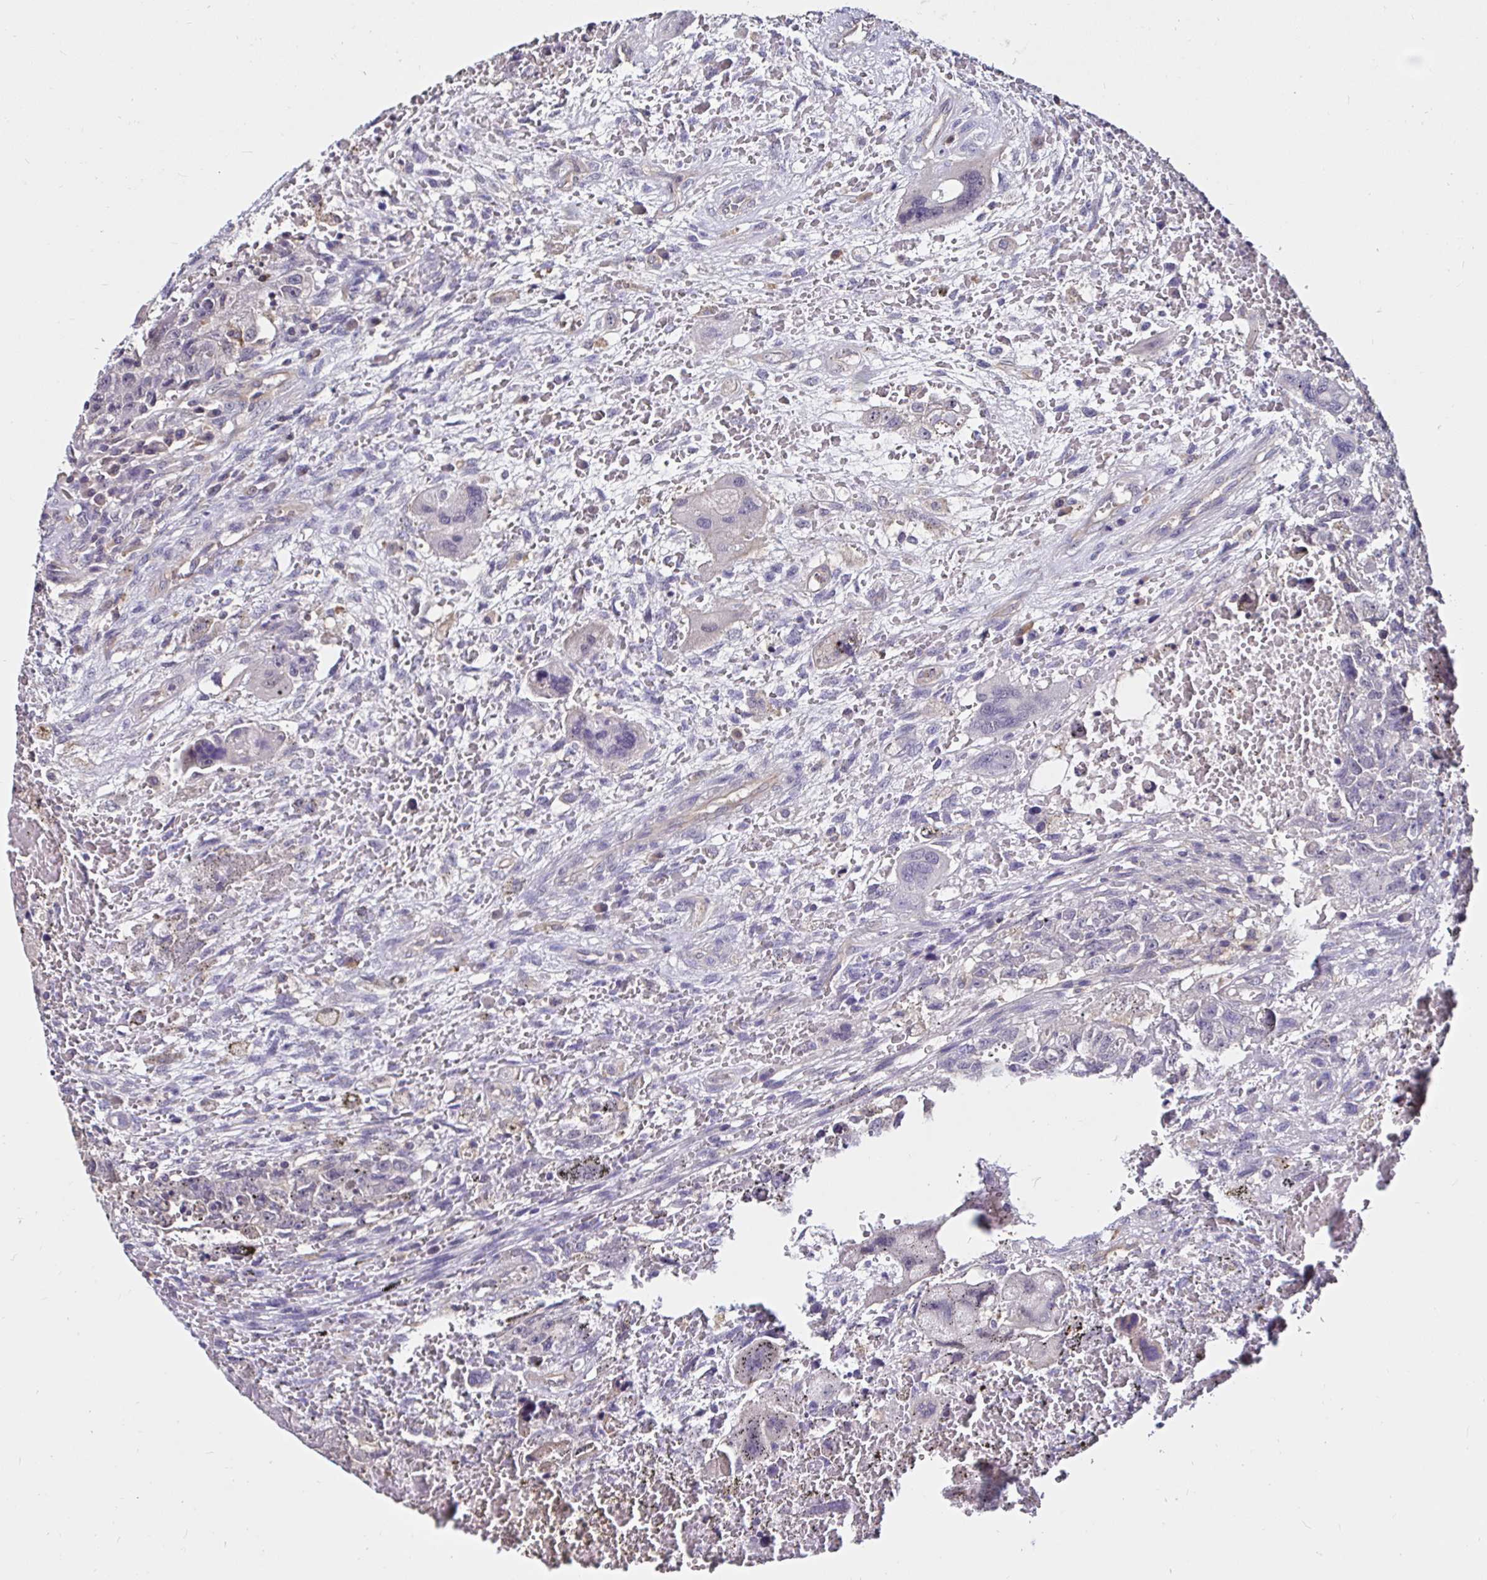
{"staining": {"intensity": "negative", "quantity": "none", "location": "none"}, "tissue": "testis cancer", "cell_type": "Tumor cells", "image_type": "cancer", "snomed": [{"axis": "morphology", "description": "Carcinoma, Embryonal, NOS"}, {"axis": "topography", "description": "Testis"}], "caption": "Tumor cells are negative for protein expression in human testis cancer (embryonal carcinoma). Brightfield microscopy of IHC stained with DAB (brown) and hematoxylin (blue), captured at high magnification.", "gene": "RSRP1", "patient": {"sex": "male", "age": 26}}